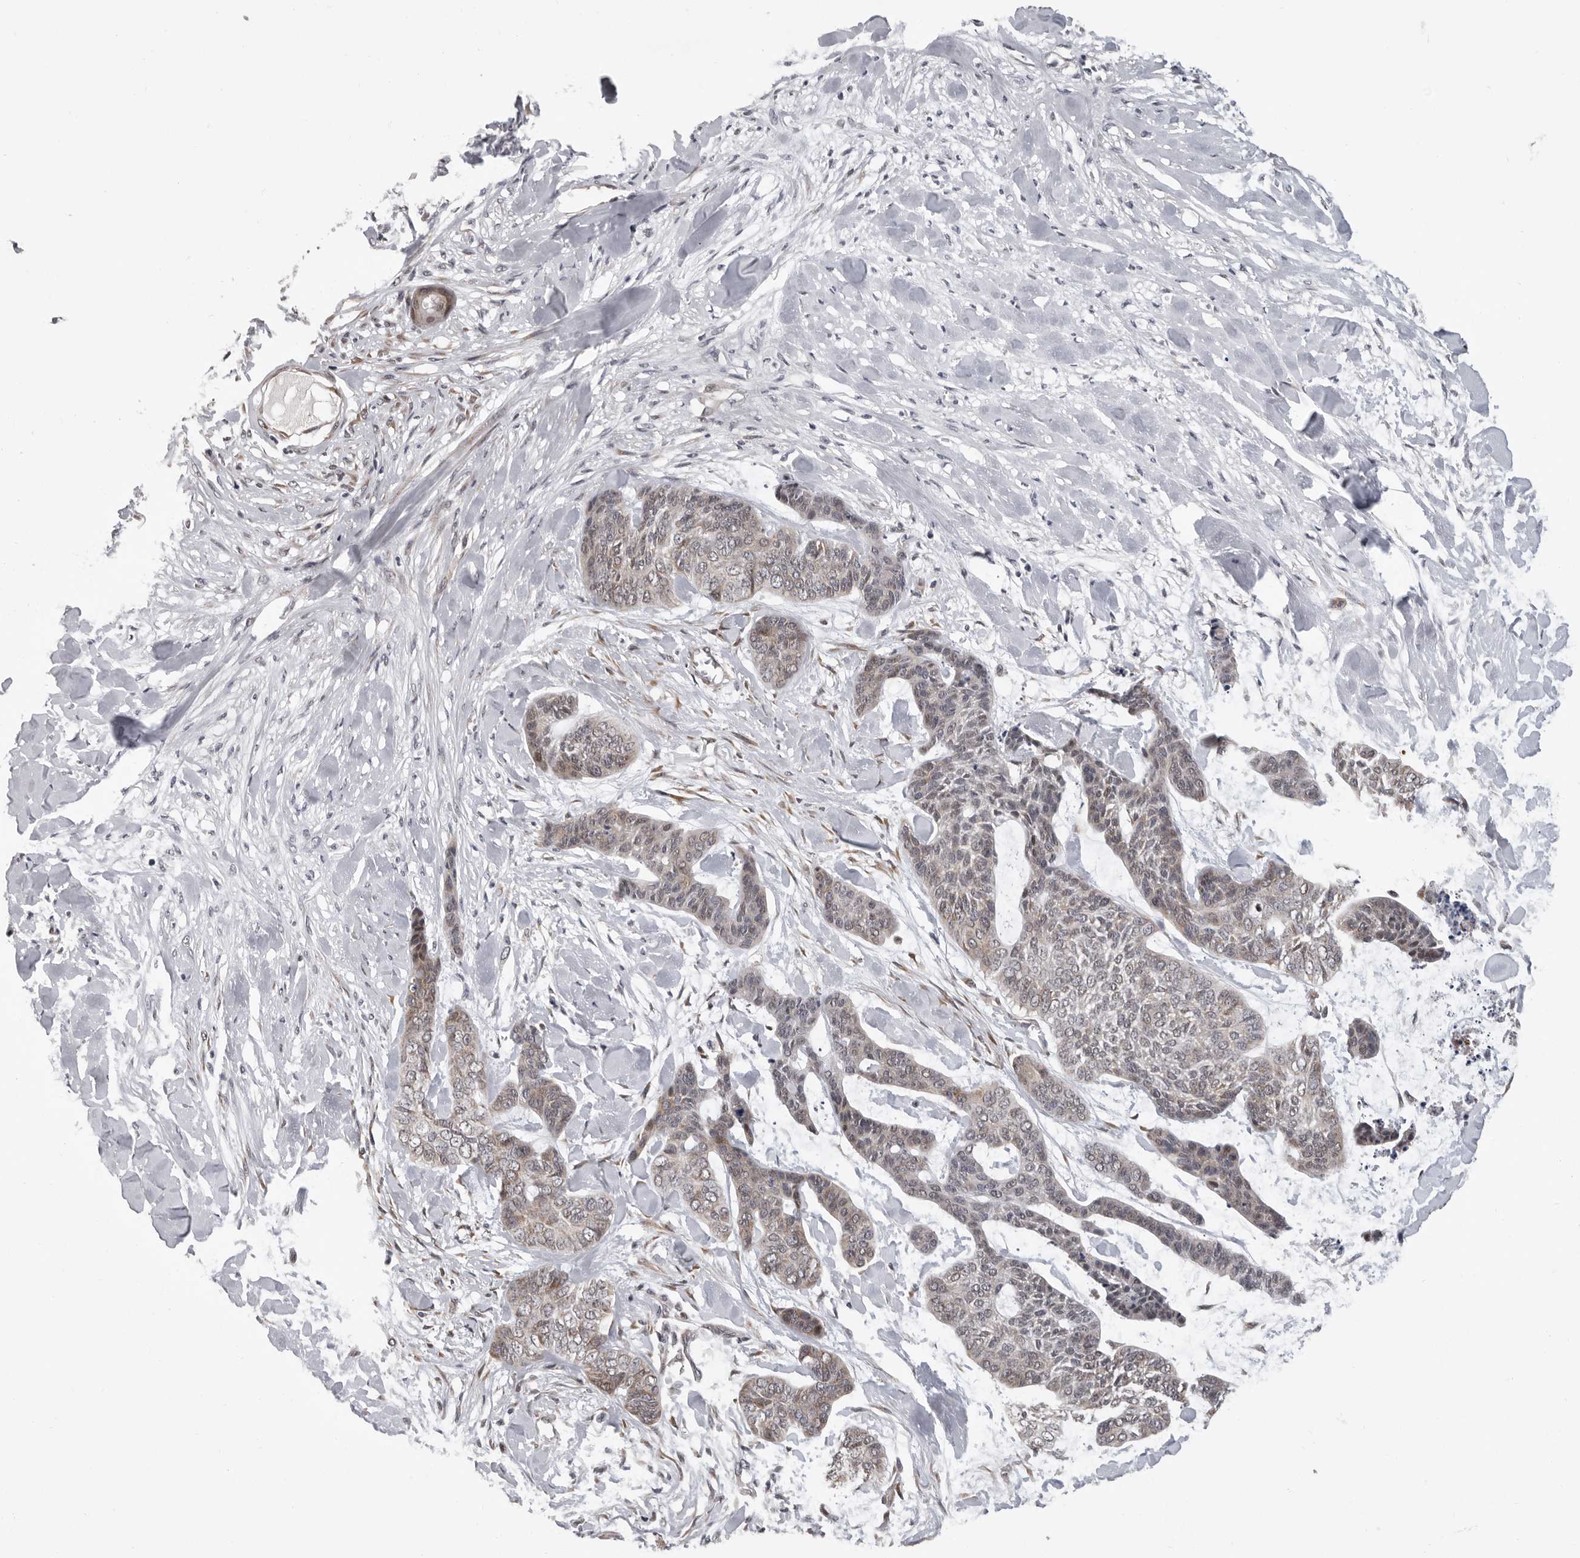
{"staining": {"intensity": "weak", "quantity": "<25%", "location": "cytoplasmic/membranous"}, "tissue": "skin cancer", "cell_type": "Tumor cells", "image_type": "cancer", "snomed": [{"axis": "morphology", "description": "Basal cell carcinoma"}, {"axis": "topography", "description": "Skin"}], "caption": "IHC of human skin cancer (basal cell carcinoma) demonstrates no staining in tumor cells.", "gene": "RALGPS2", "patient": {"sex": "female", "age": 64}}